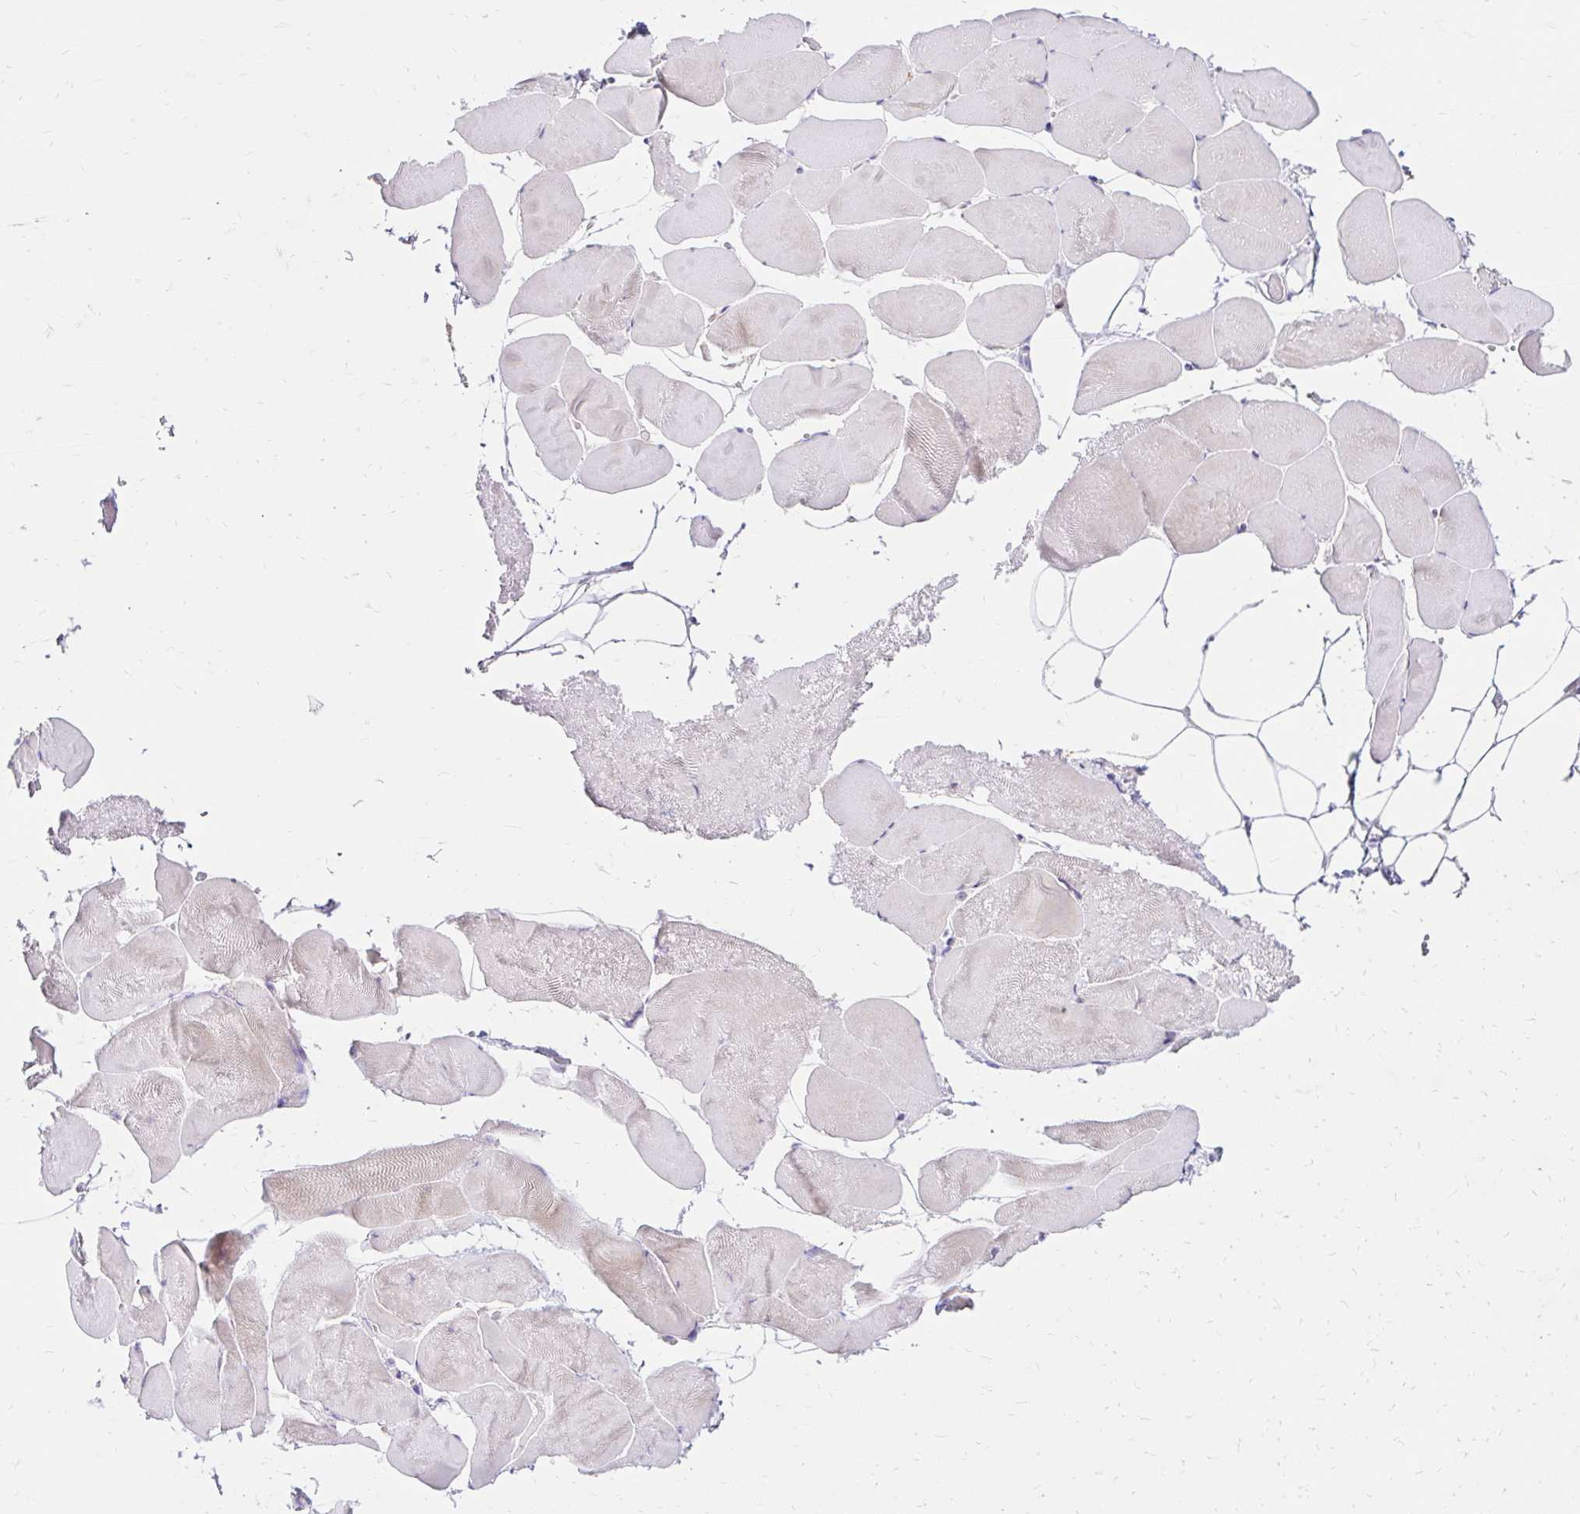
{"staining": {"intensity": "negative", "quantity": "none", "location": "none"}, "tissue": "skeletal muscle", "cell_type": "Myocytes", "image_type": "normal", "snomed": [{"axis": "morphology", "description": "Normal tissue, NOS"}, {"axis": "topography", "description": "Skeletal muscle"}], "caption": "Myocytes show no significant staining in benign skeletal muscle. The staining is performed using DAB (3,3'-diaminobenzidine) brown chromogen with nuclei counter-stained in using hematoxylin.", "gene": "GUCY1A1", "patient": {"sex": "female", "age": 64}}